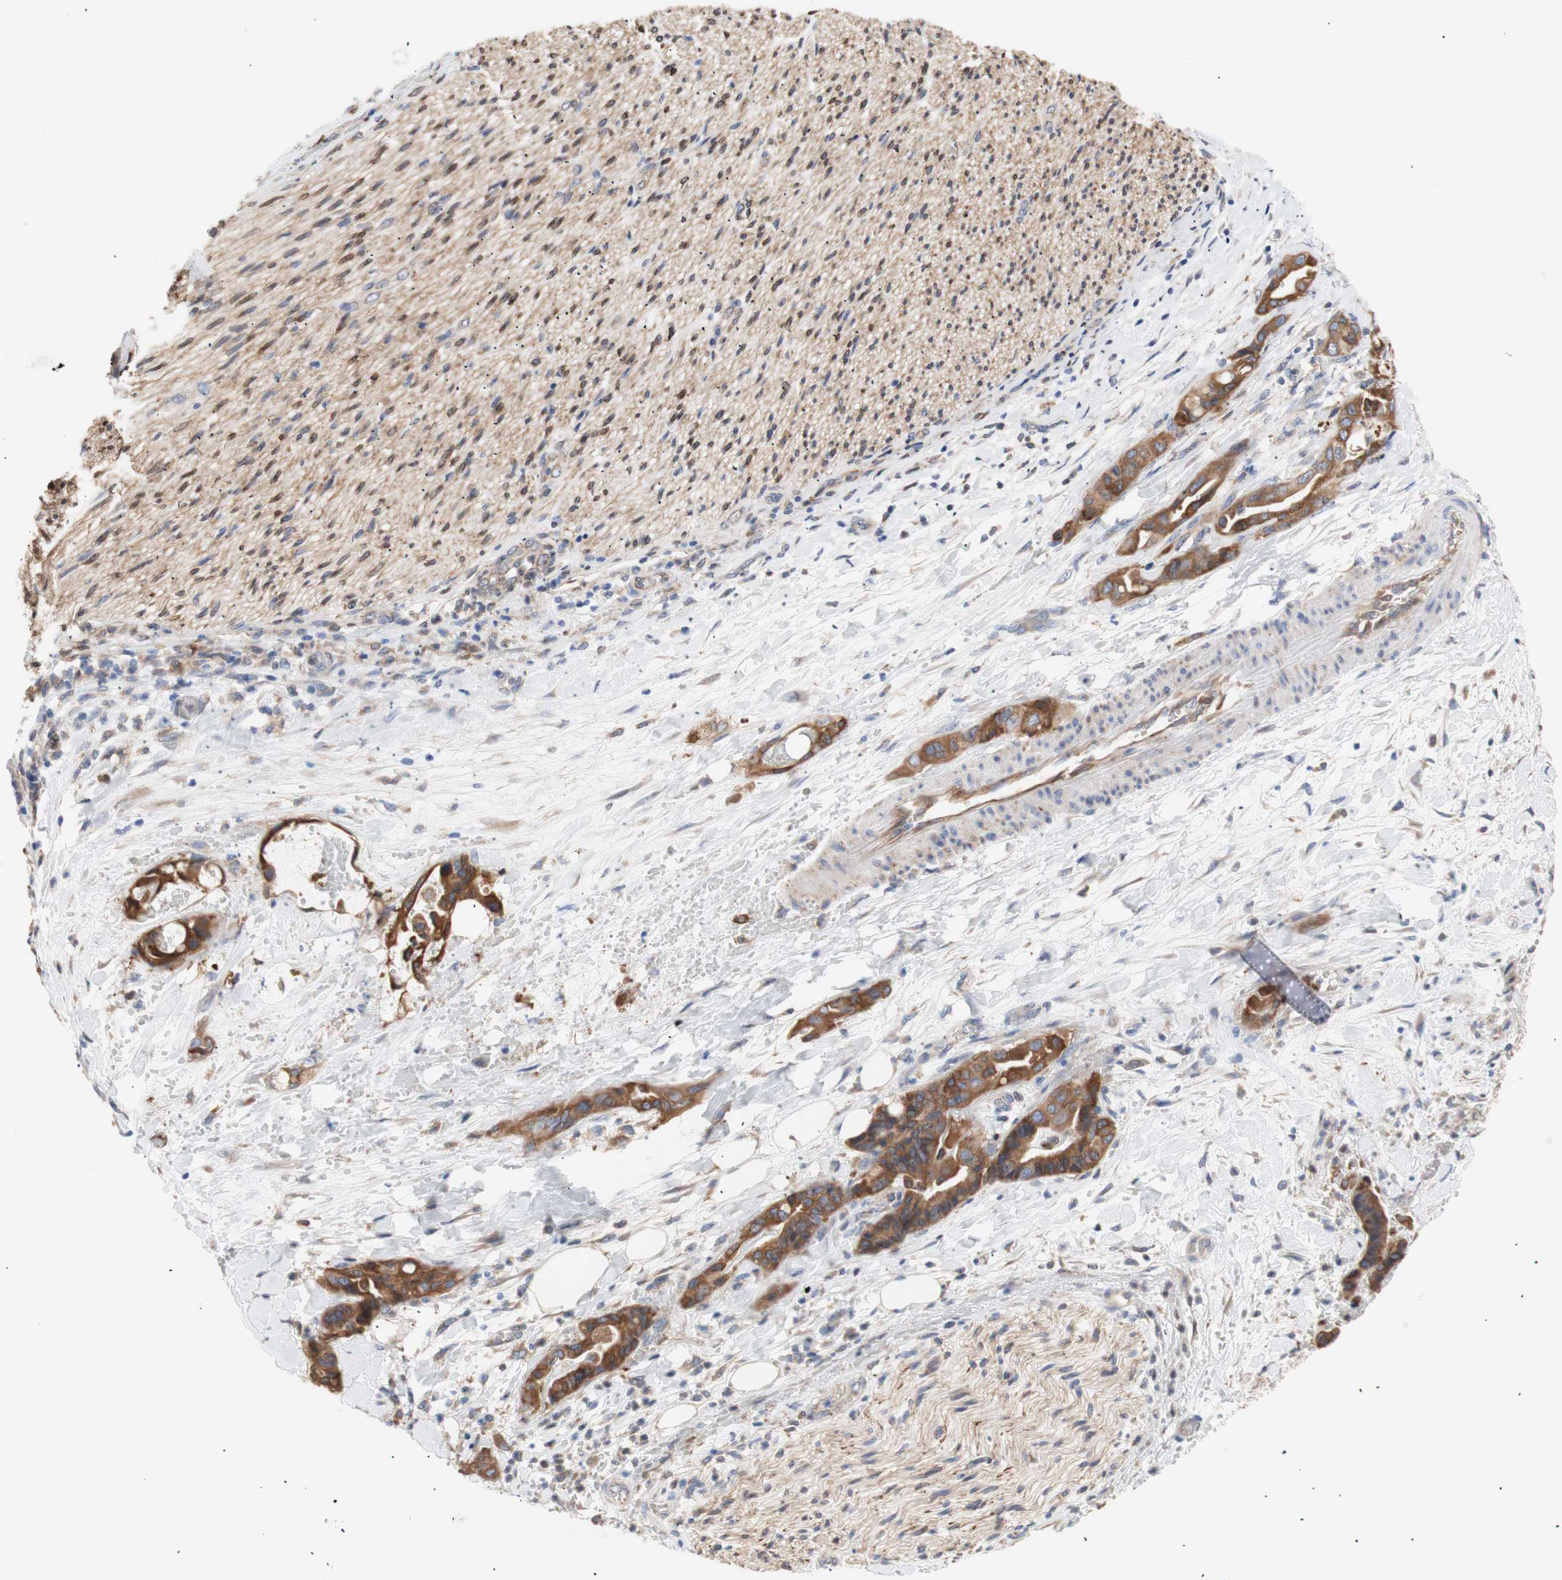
{"staining": {"intensity": "strong", "quantity": ">75%", "location": "cytoplasmic/membranous"}, "tissue": "liver cancer", "cell_type": "Tumor cells", "image_type": "cancer", "snomed": [{"axis": "morphology", "description": "Cholangiocarcinoma"}, {"axis": "topography", "description": "Liver"}], "caption": "The image reveals a brown stain indicating the presence of a protein in the cytoplasmic/membranous of tumor cells in liver cancer.", "gene": "ERLIN1", "patient": {"sex": "female", "age": 61}}